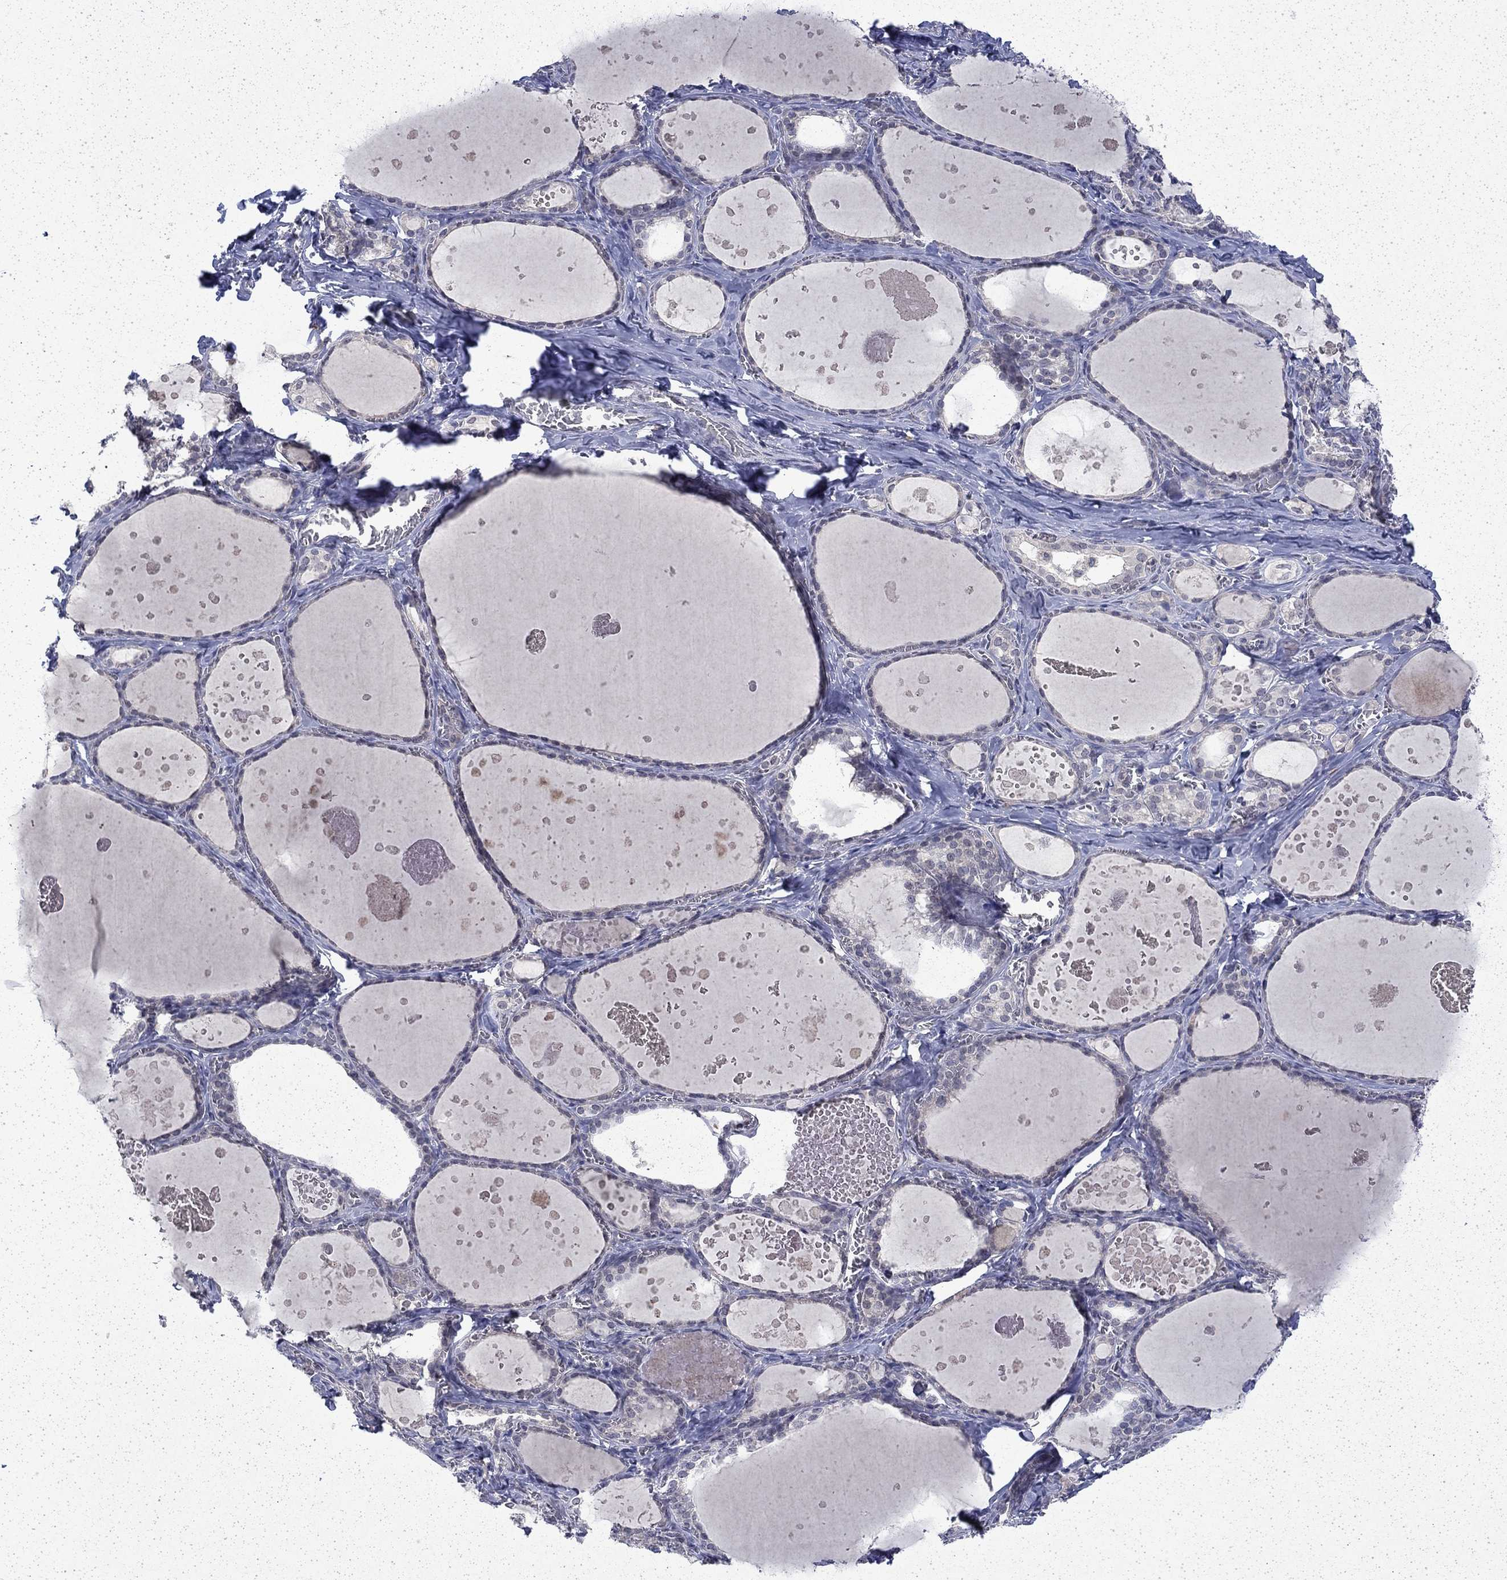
{"staining": {"intensity": "negative", "quantity": "none", "location": "none"}, "tissue": "thyroid gland", "cell_type": "Glandular cells", "image_type": "normal", "snomed": [{"axis": "morphology", "description": "Normal tissue, NOS"}, {"axis": "topography", "description": "Thyroid gland"}], "caption": "A micrograph of thyroid gland stained for a protein demonstrates no brown staining in glandular cells.", "gene": "CHAT", "patient": {"sex": "female", "age": 56}}